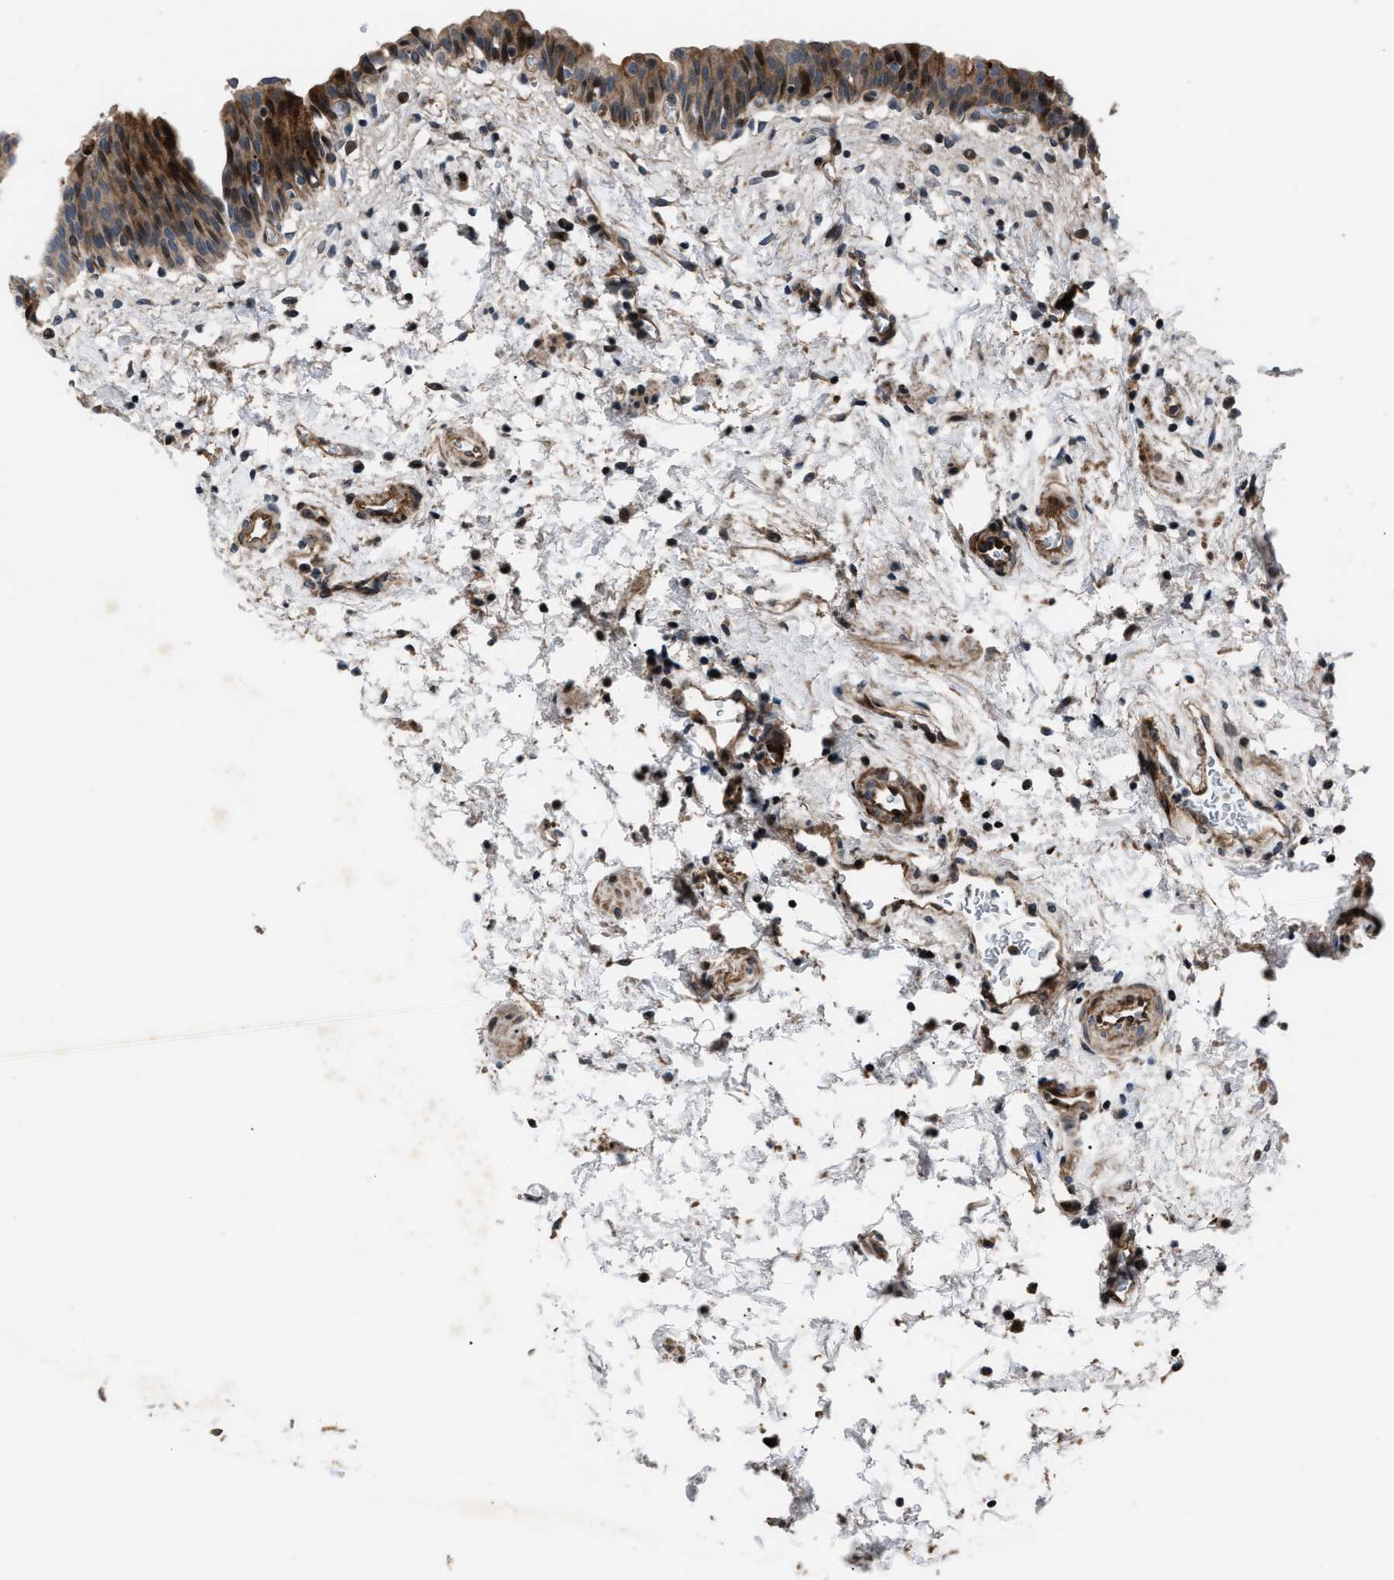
{"staining": {"intensity": "moderate", "quantity": ">75%", "location": "cytoplasmic/membranous"}, "tissue": "urinary bladder", "cell_type": "Urothelial cells", "image_type": "normal", "snomed": [{"axis": "morphology", "description": "Normal tissue, NOS"}, {"axis": "topography", "description": "Urinary bladder"}], "caption": "IHC image of benign urinary bladder stained for a protein (brown), which demonstrates medium levels of moderate cytoplasmic/membranous positivity in approximately >75% of urothelial cells.", "gene": "DYNC2I1", "patient": {"sex": "male", "age": 37}}